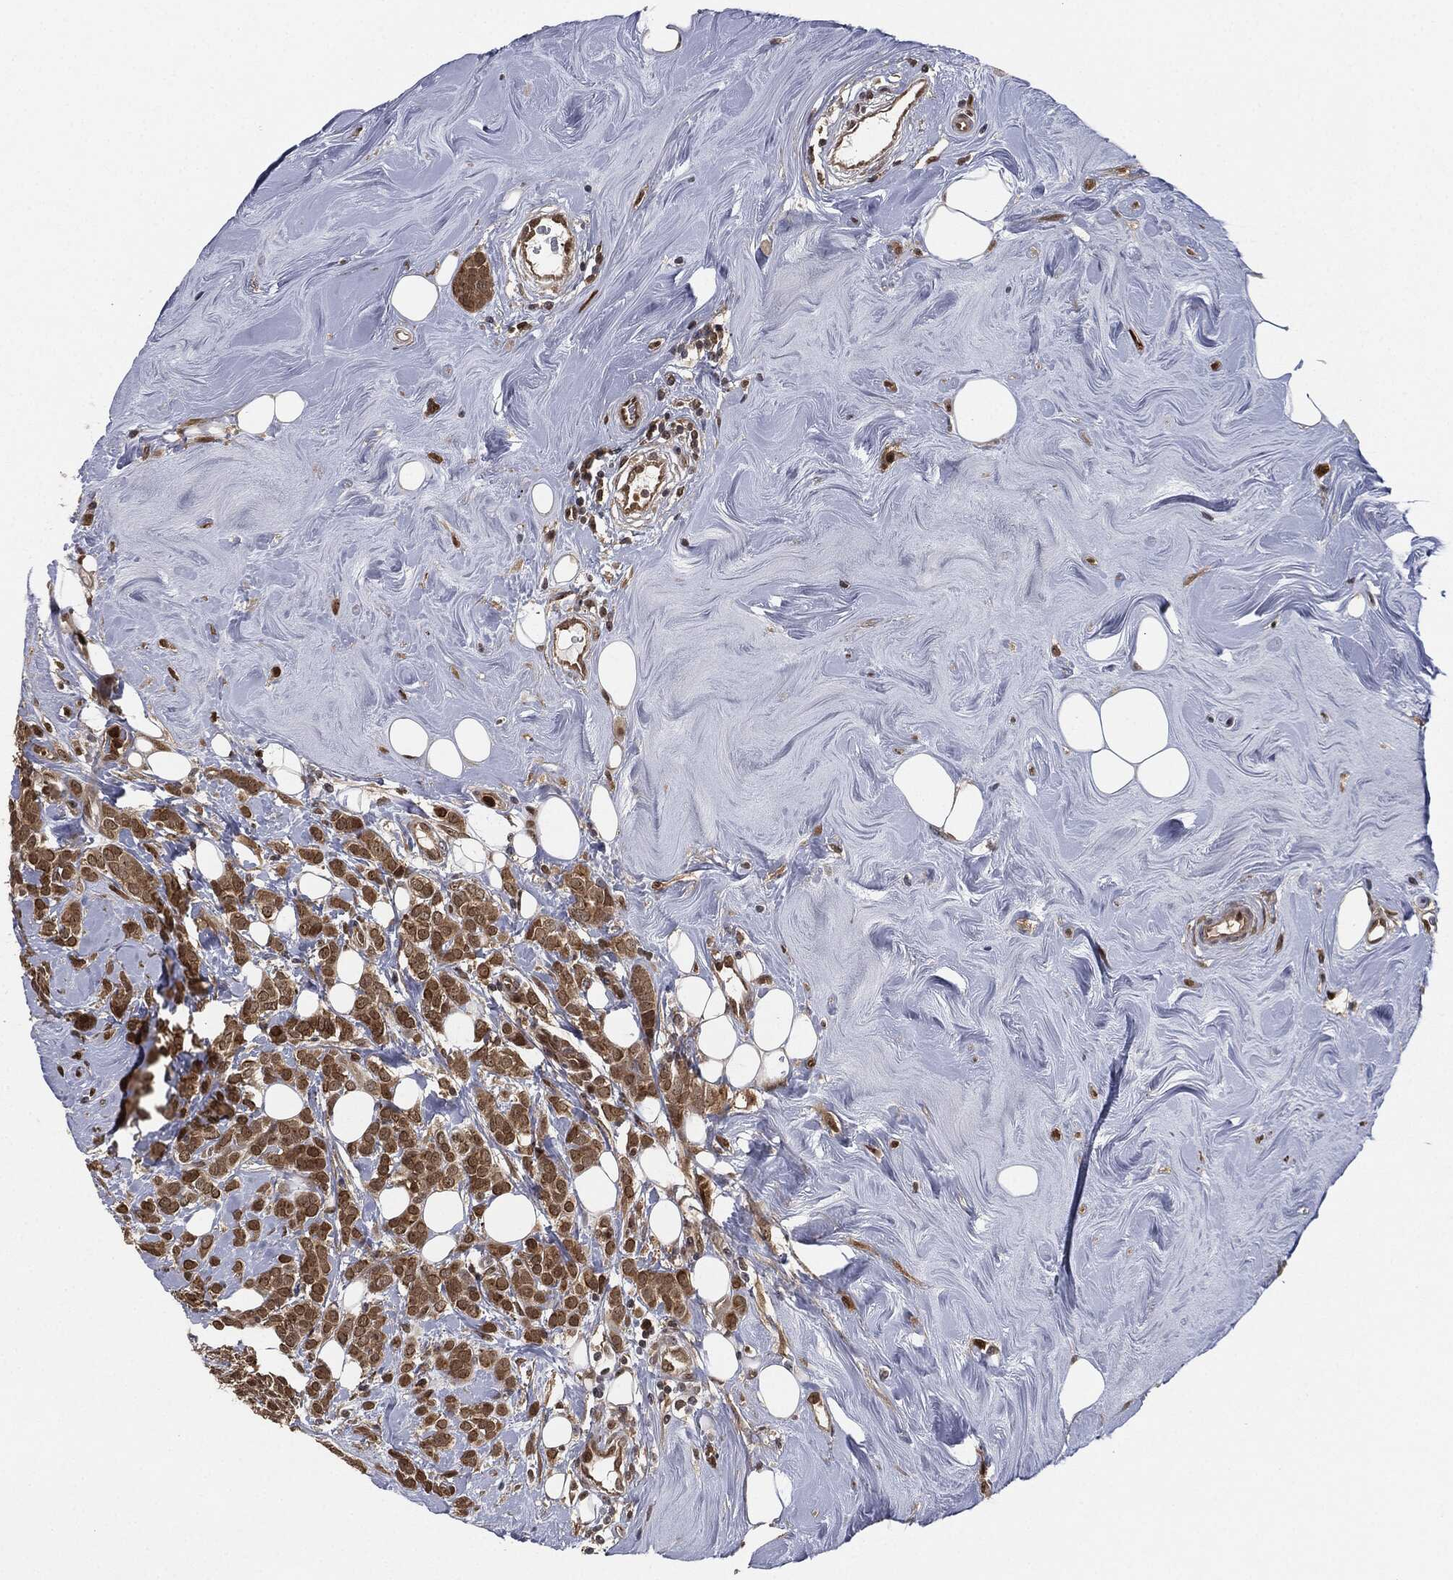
{"staining": {"intensity": "moderate", "quantity": ">75%", "location": "cytoplasmic/membranous,nuclear"}, "tissue": "breast cancer", "cell_type": "Tumor cells", "image_type": "cancer", "snomed": [{"axis": "morphology", "description": "Lobular carcinoma"}, {"axis": "topography", "description": "Breast"}], "caption": "Brown immunohistochemical staining in lobular carcinoma (breast) demonstrates moderate cytoplasmic/membranous and nuclear positivity in about >75% of tumor cells.", "gene": "CAPRIN2", "patient": {"sex": "female", "age": 49}}